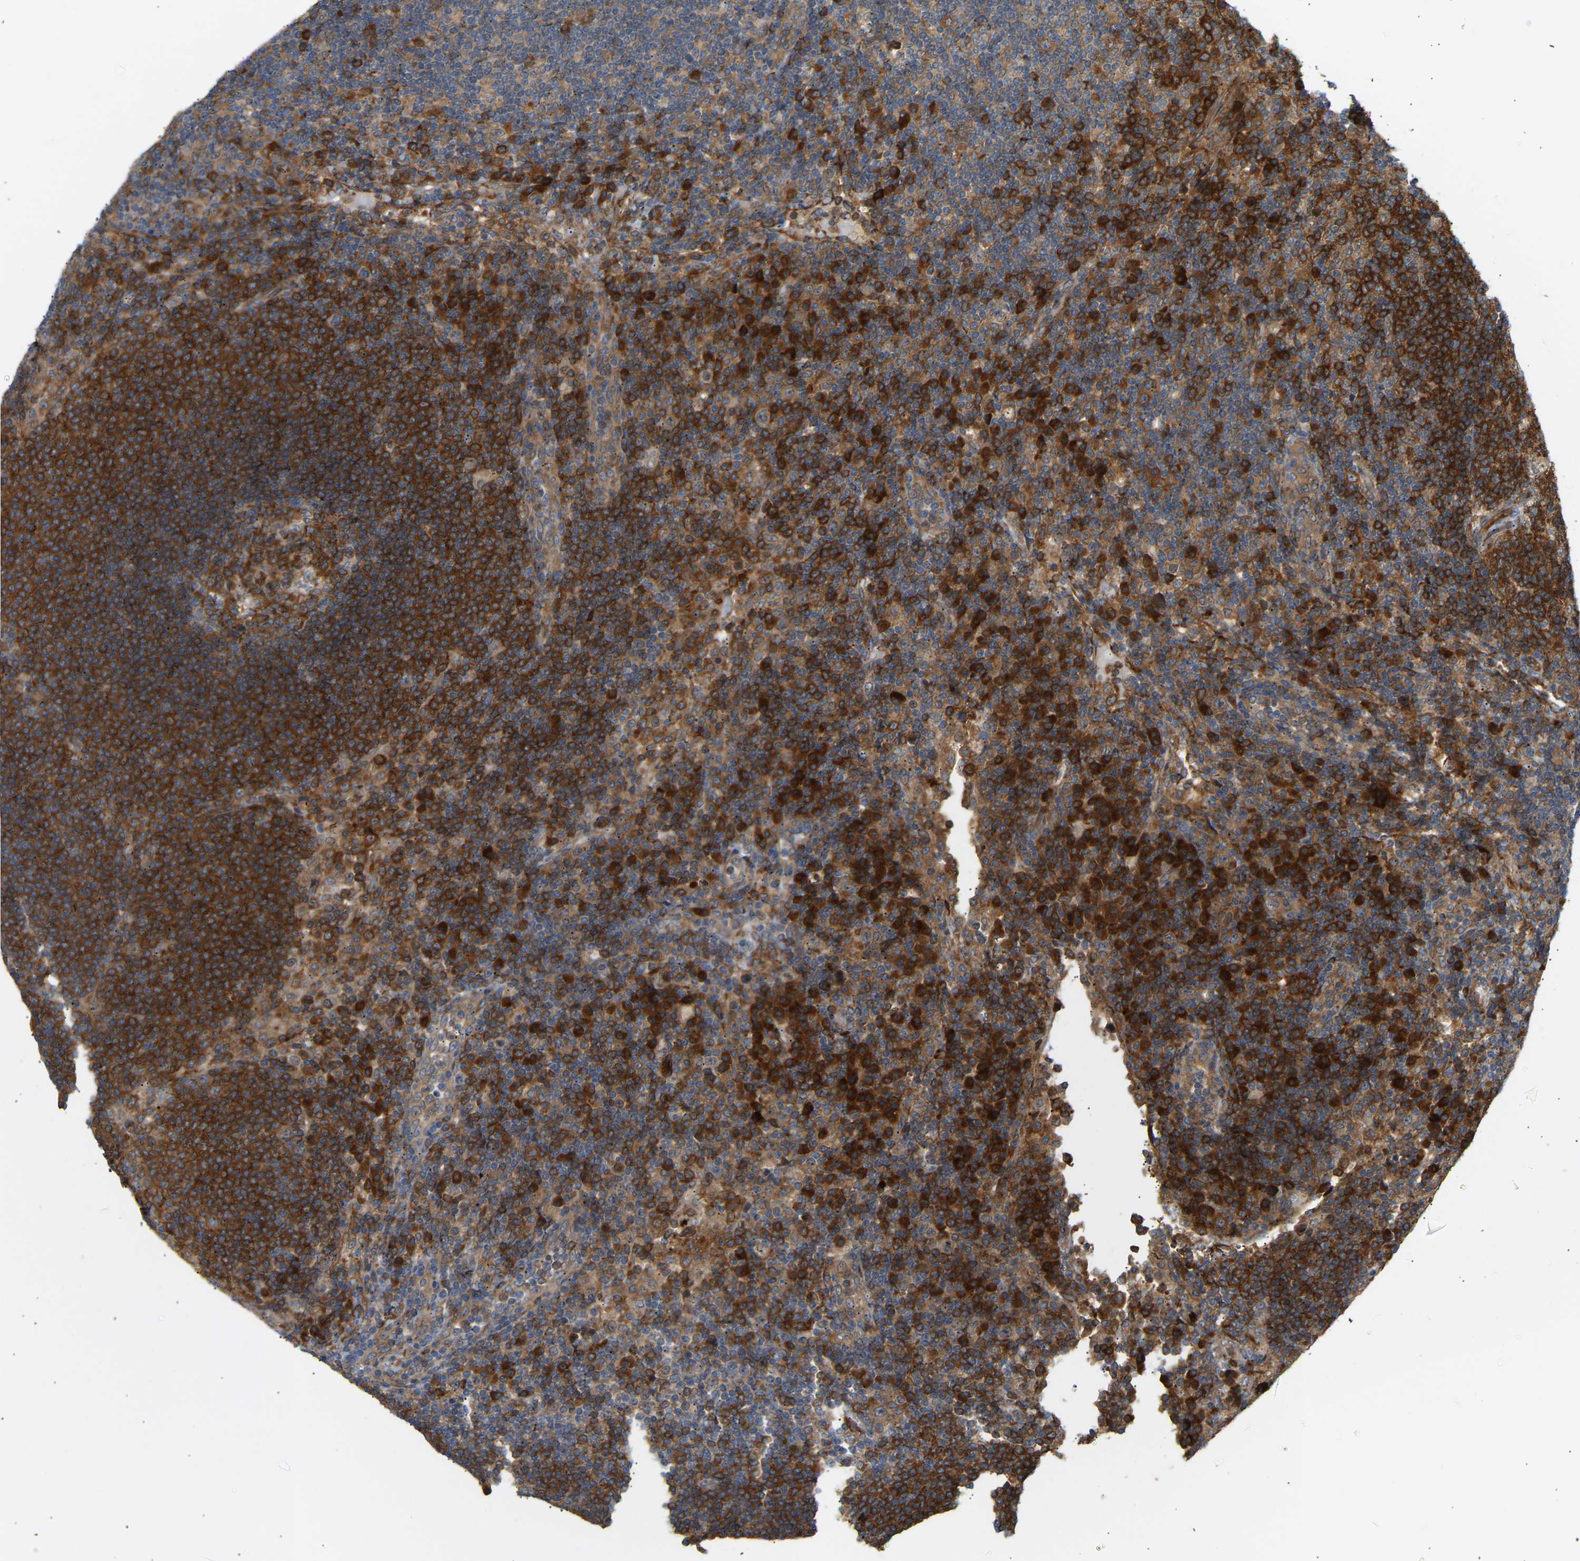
{"staining": {"intensity": "strong", "quantity": ">75%", "location": "cytoplasmic/membranous"}, "tissue": "lymph node", "cell_type": "Germinal center cells", "image_type": "normal", "snomed": [{"axis": "morphology", "description": "Normal tissue, NOS"}, {"axis": "topography", "description": "Lymph node"}], "caption": "Benign lymph node displays strong cytoplasmic/membranous expression in about >75% of germinal center cells, visualized by immunohistochemistry. (DAB (3,3'-diaminobenzidine) IHC with brightfield microscopy, high magnification).", "gene": "PLCG2", "patient": {"sex": "female", "age": 53}}